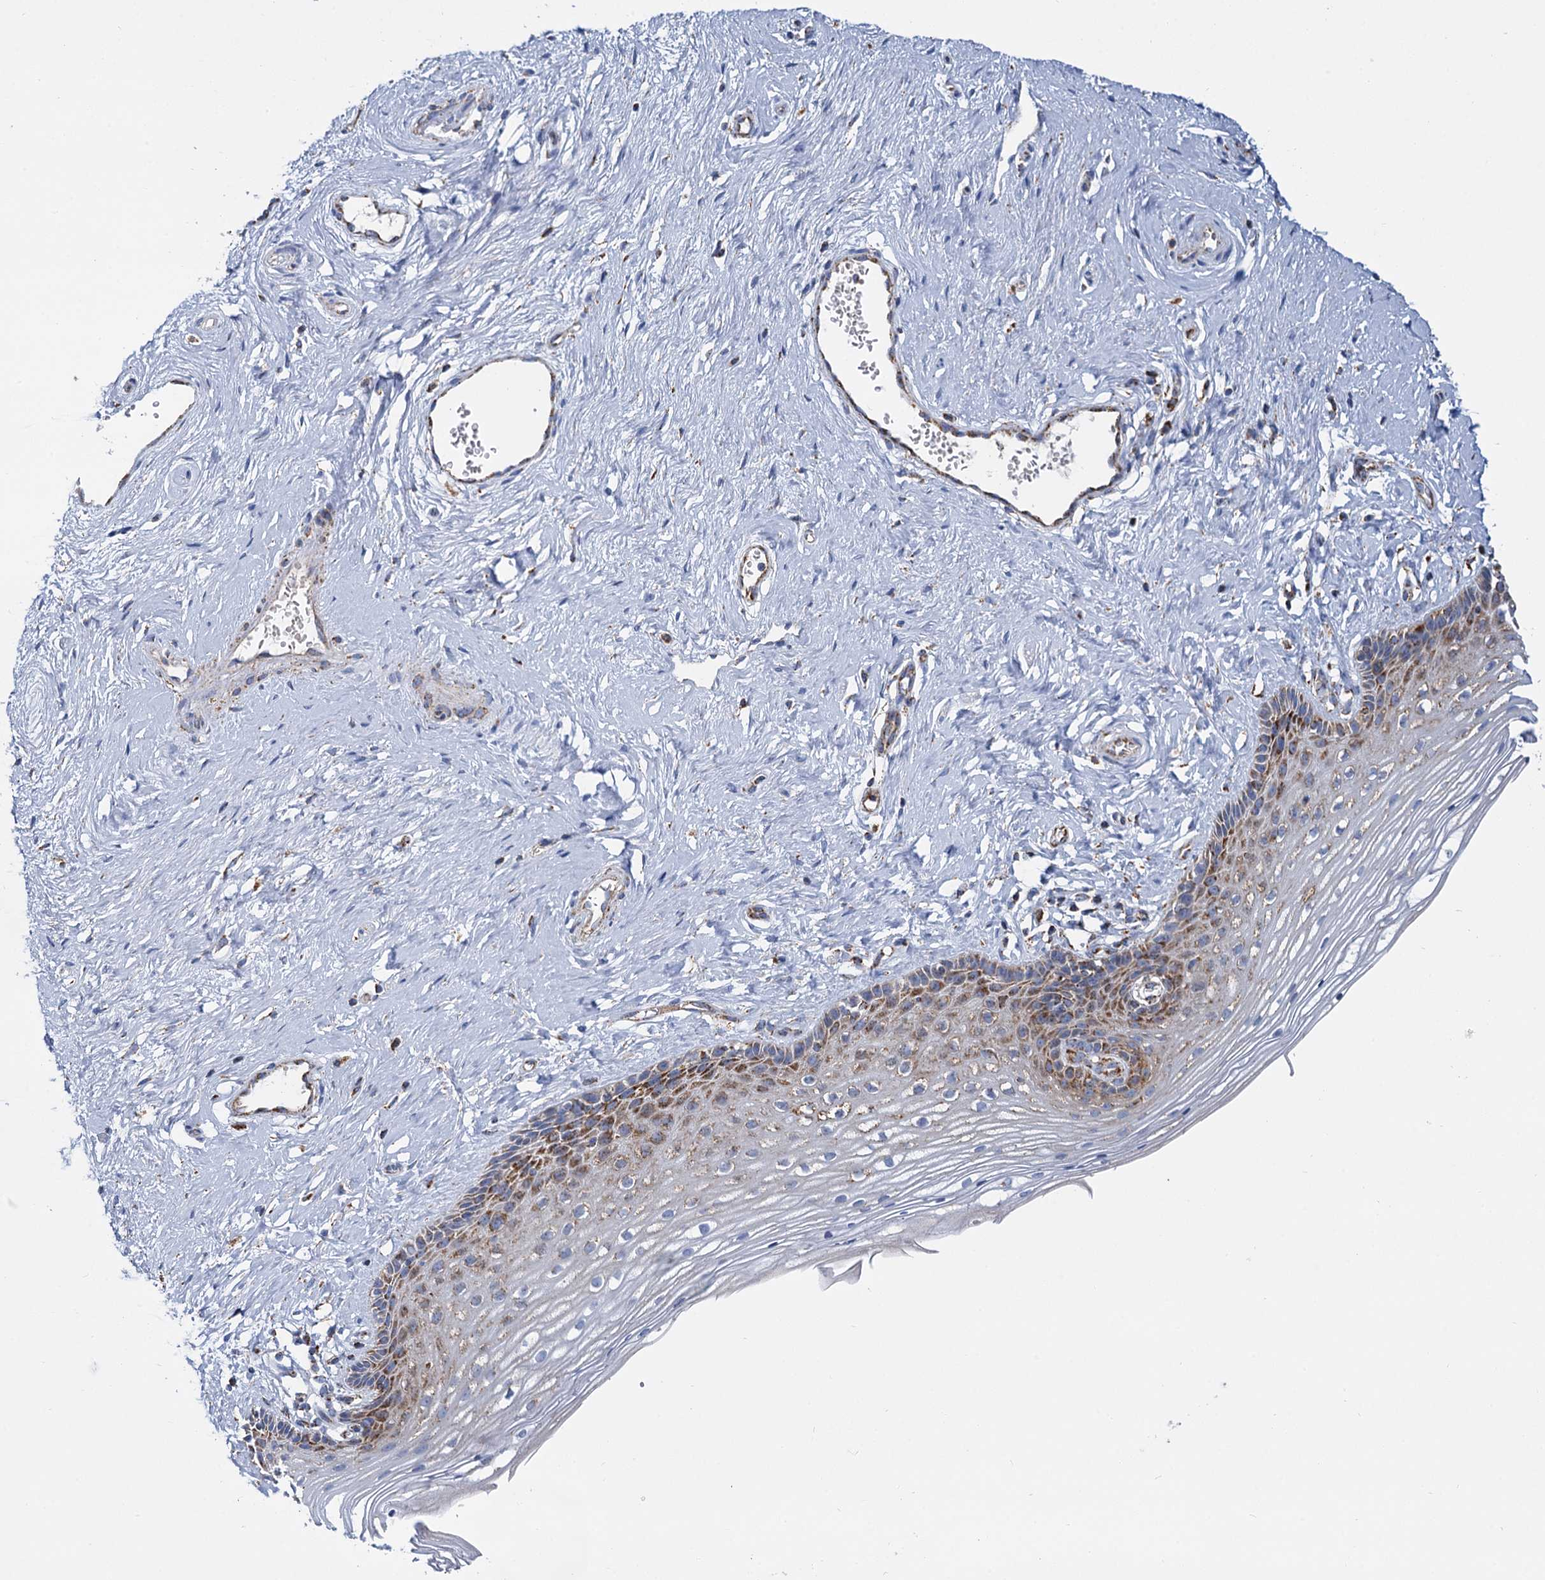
{"staining": {"intensity": "moderate", "quantity": "25%-75%", "location": "cytoplasmic/membranous"}, "tissue": "vagina", "cell_type": "Squamous epithelial cells", "image_type": "normal", "snomed": [{"axis": "morphology", "description": "Normal tissue, NOS"}, {"axis": "topography", "description": "Vagina"}], "caption": "Vagina stained for a protein reveals moderate cytoplasmic/membranous positivity in squamous epithelial cells. The protein is shown in brown color, while the nuclei are stained blue.", "gene": "CCP110", "patient": {"sex": "female", "age": 46}}